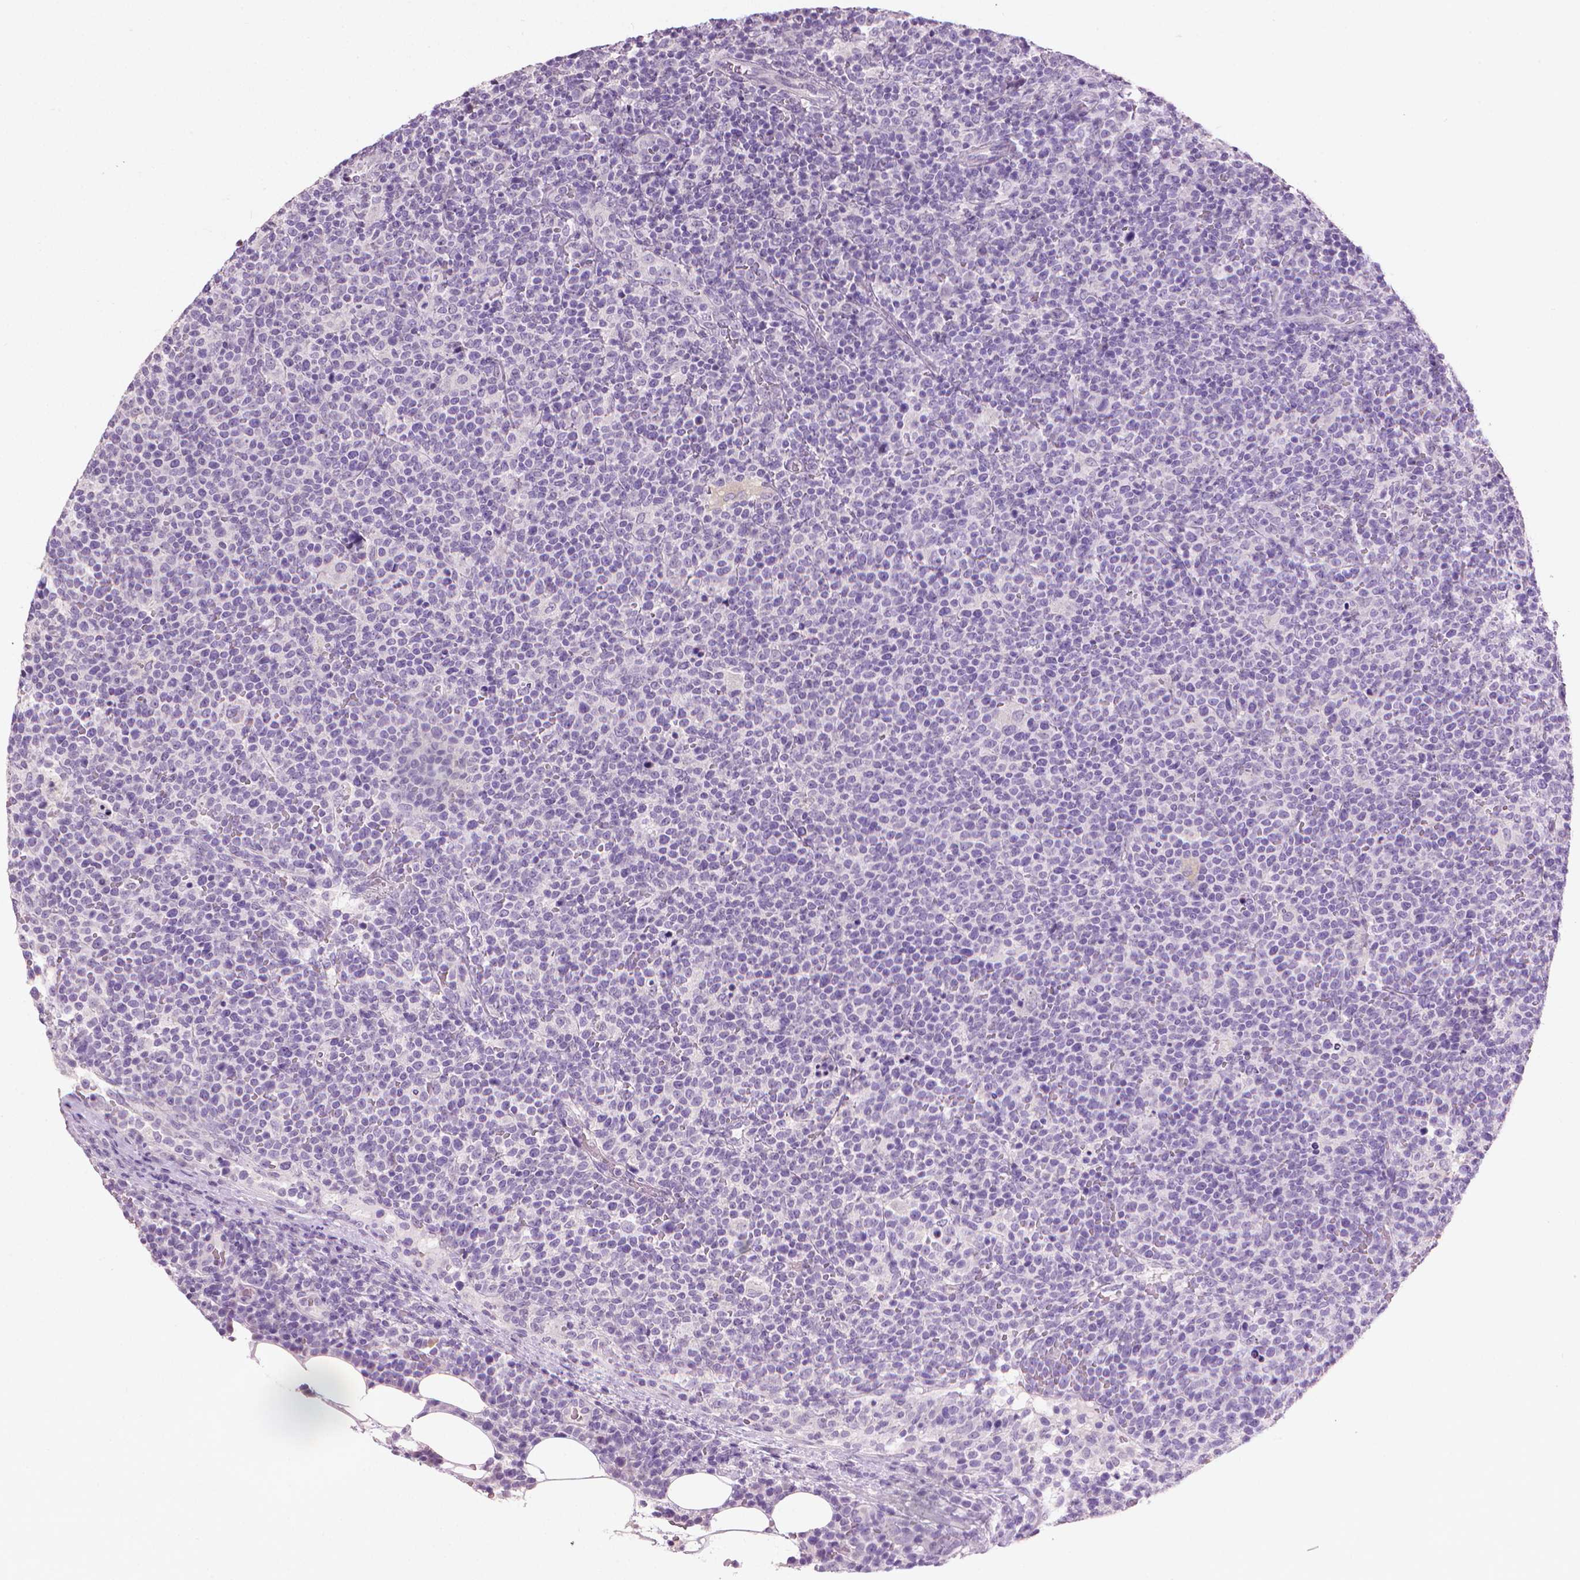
{"staining": {"intensity": "negative", "quantity": "none", "location": "none"}, "tissue": "lymphoma", "cell_type": "Tumor cells", "image_type": "cancer", "snomed": [{"axis": "morphology", "description": "Malignant lymphoma, non-Hodgkin's type, High grade"}, {"axis": "topography", "description": "Lymph node"}], "caption": "High power microscopy micrograph of an IHC histopathology image of high-grade malignant lymphoma, non-Hodgkin's type, revealing no significant expression in tumor cells.", "gene": "MLANA", "patient": {"sex": "male", "age": 61}}